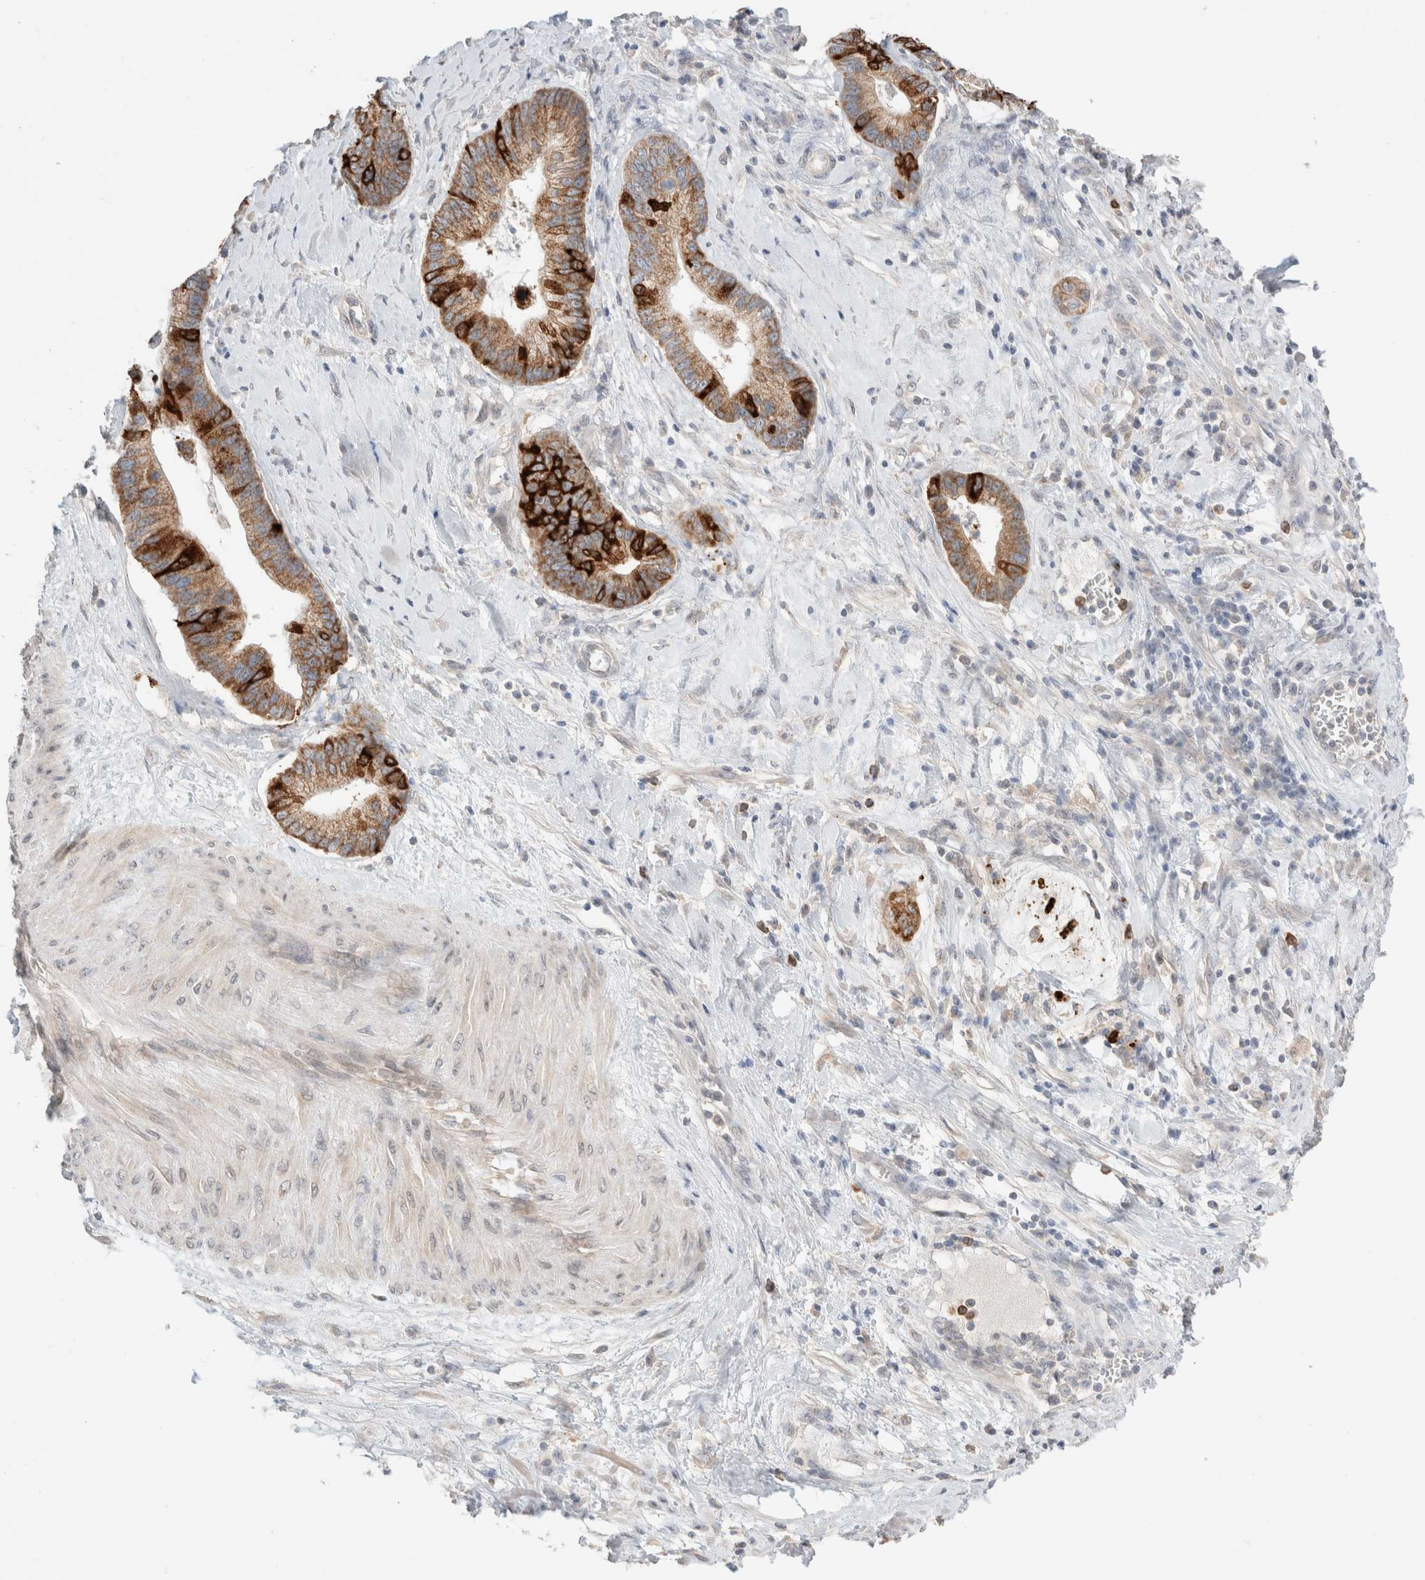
{"staining": {"intensity": "strong", "quantity": ">75%", "location": "cytoplasmic/membranous"}, "tissue": "cervical cancer", "cell_type": "Tumor cells", "image_type": "cancer", "snomed": [{"axis": "morphology", "description": "Adenocarcinoma, NOS"}, {"axis": "topography", "description": "Cervix"}], "caption": "High-power microscopy captured an immunohistochemistry (IHC) photomicrograph of cervical adenocarcinoma, revealing strong cytoplasmic/membranous positivity in about >75% of tumor cells.", "gene": "TRIM41", "patient": {"sex": "female", "age": 44}}